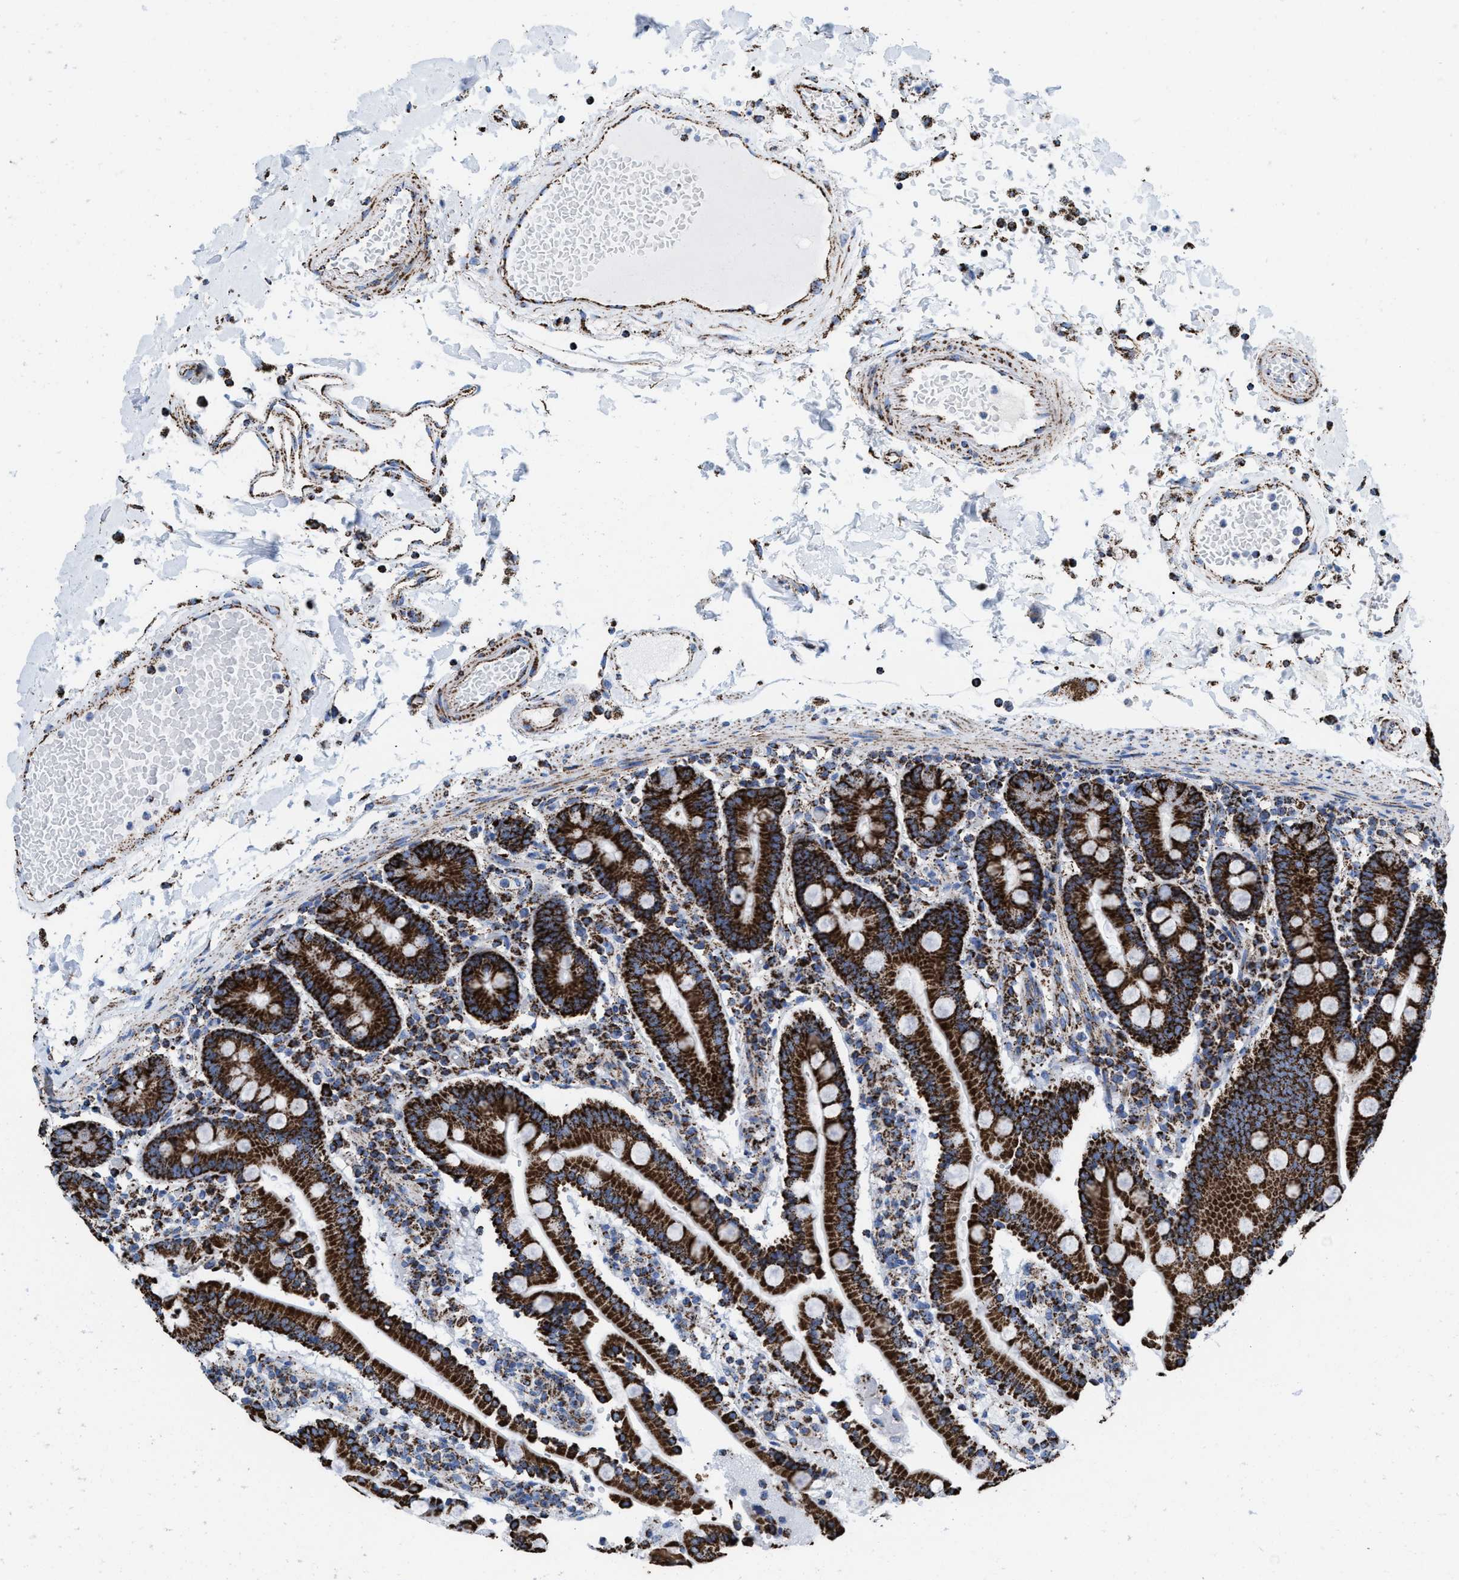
{"staining": {"intensity": "strong", "quantity": ">75%", "location": "cytoplasmic/membranous"}, "tissue": "duodenum", "cell_type": "Glandular cells", "image_type": "normal", "snomed": [{"axis": "morphology", "description": "Normal tissue, NOS"}, {"axis": "topography", "description": "Small intestine, NOS"}], "caption": "Glandular cells display strong cytoplasmic/membranous expression in approximately >75% of cells in benign duodenum. (Brightfield microscopy of DAB IHC at high magnification).", "gene": "ECHS1", "patient": {"sex": "female", "age": 71}}